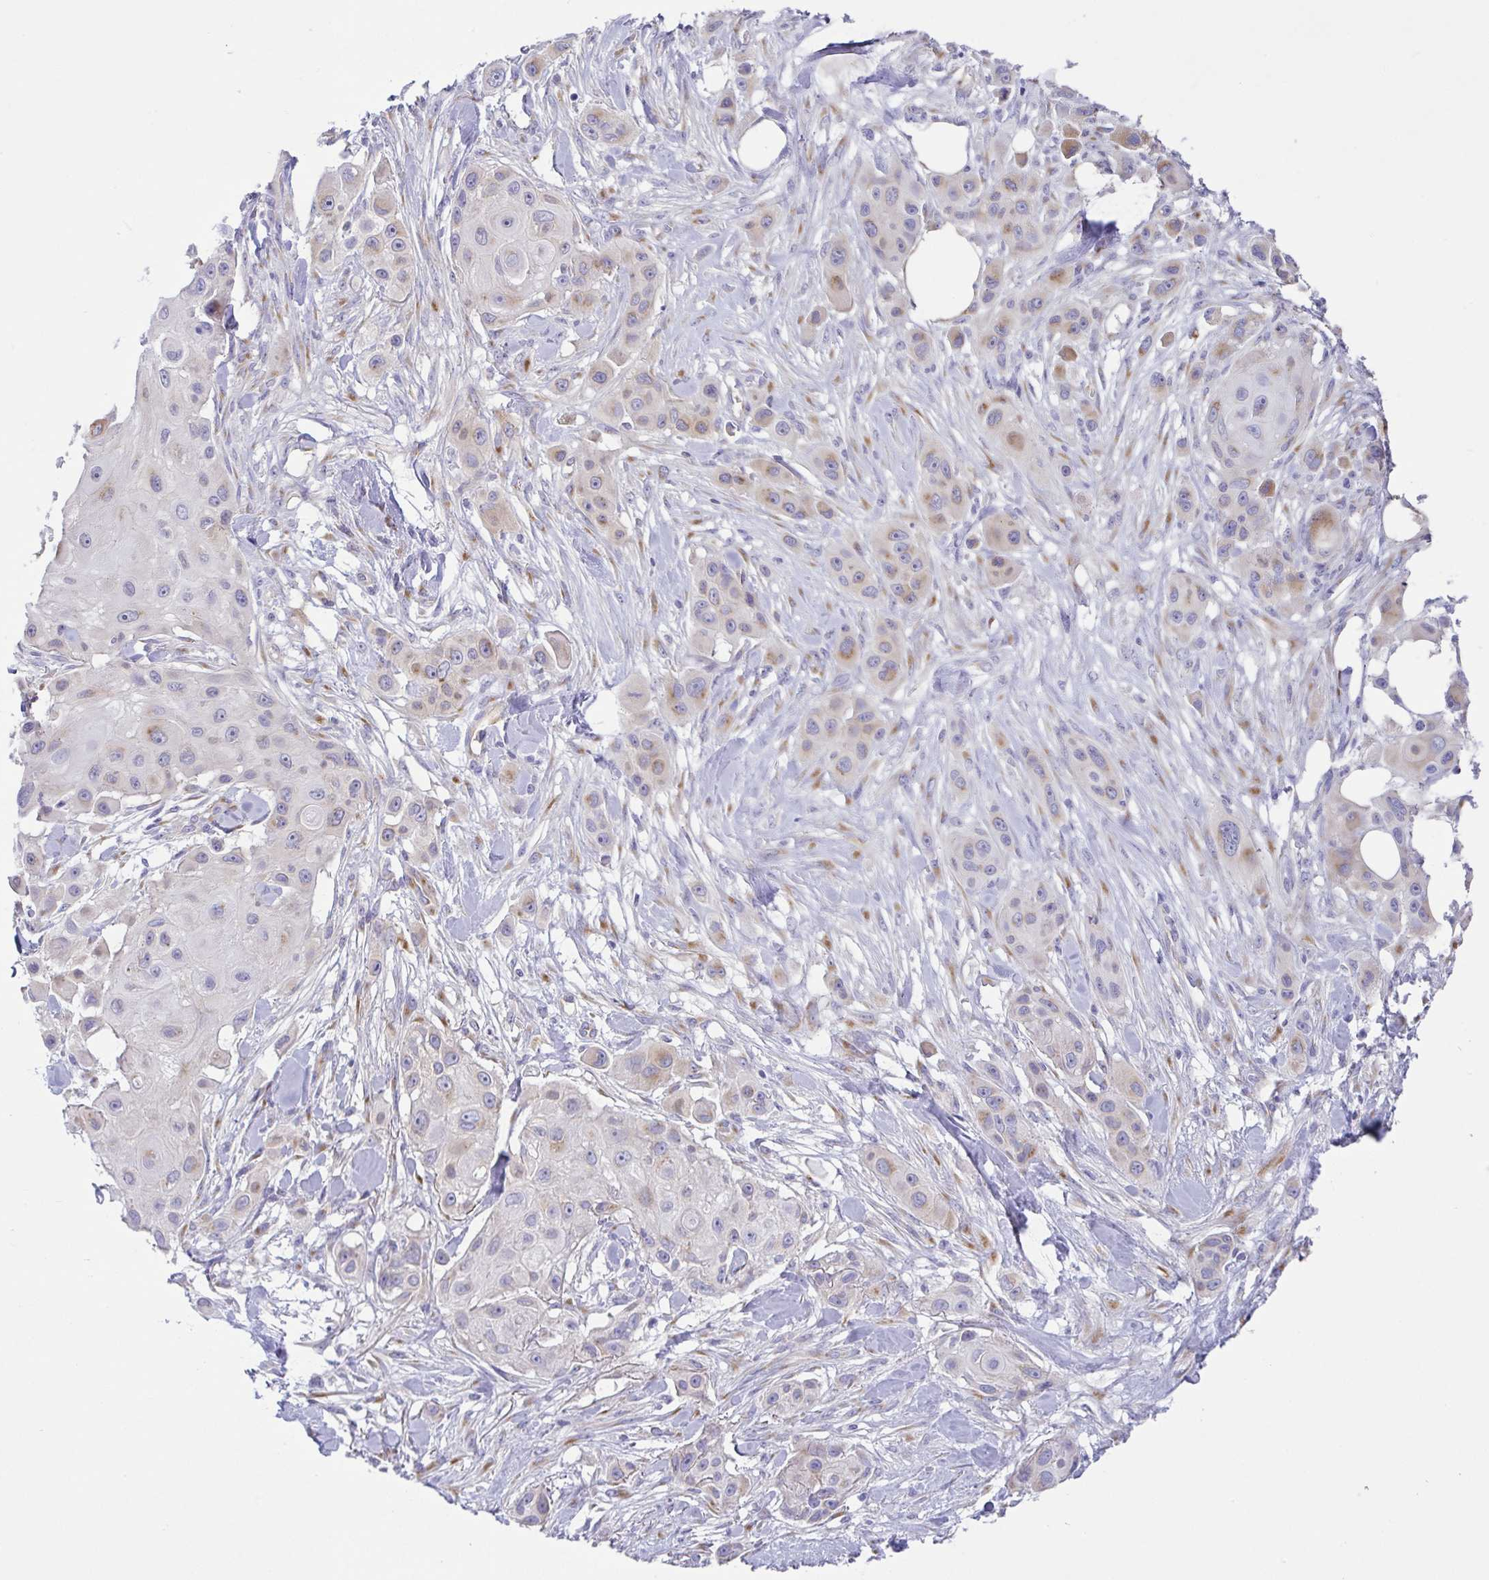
{"staining": {"intensity": "moderate", "quantity": "<25%", "location": "cytoplasmic/membranous"}, "tissue": "skin cancer", "cell_type": "Tumor cells", "image_type": "cancer", "snomed": [{"axis": "morphology", "description": "Squamous cell carcinoma, NOS"}, {"axis": "topography", "description": "Skin"}], "caption": "The micrograph displays immunohistochemical staining of skin cancer (squamous cell carcinoma). There is moderate cytoplasmic/membranous positivity is seen in approximately <25% of tumor cells.", "gene": "FAM177A1", "patient": {"sex": "male", "age": 63}}